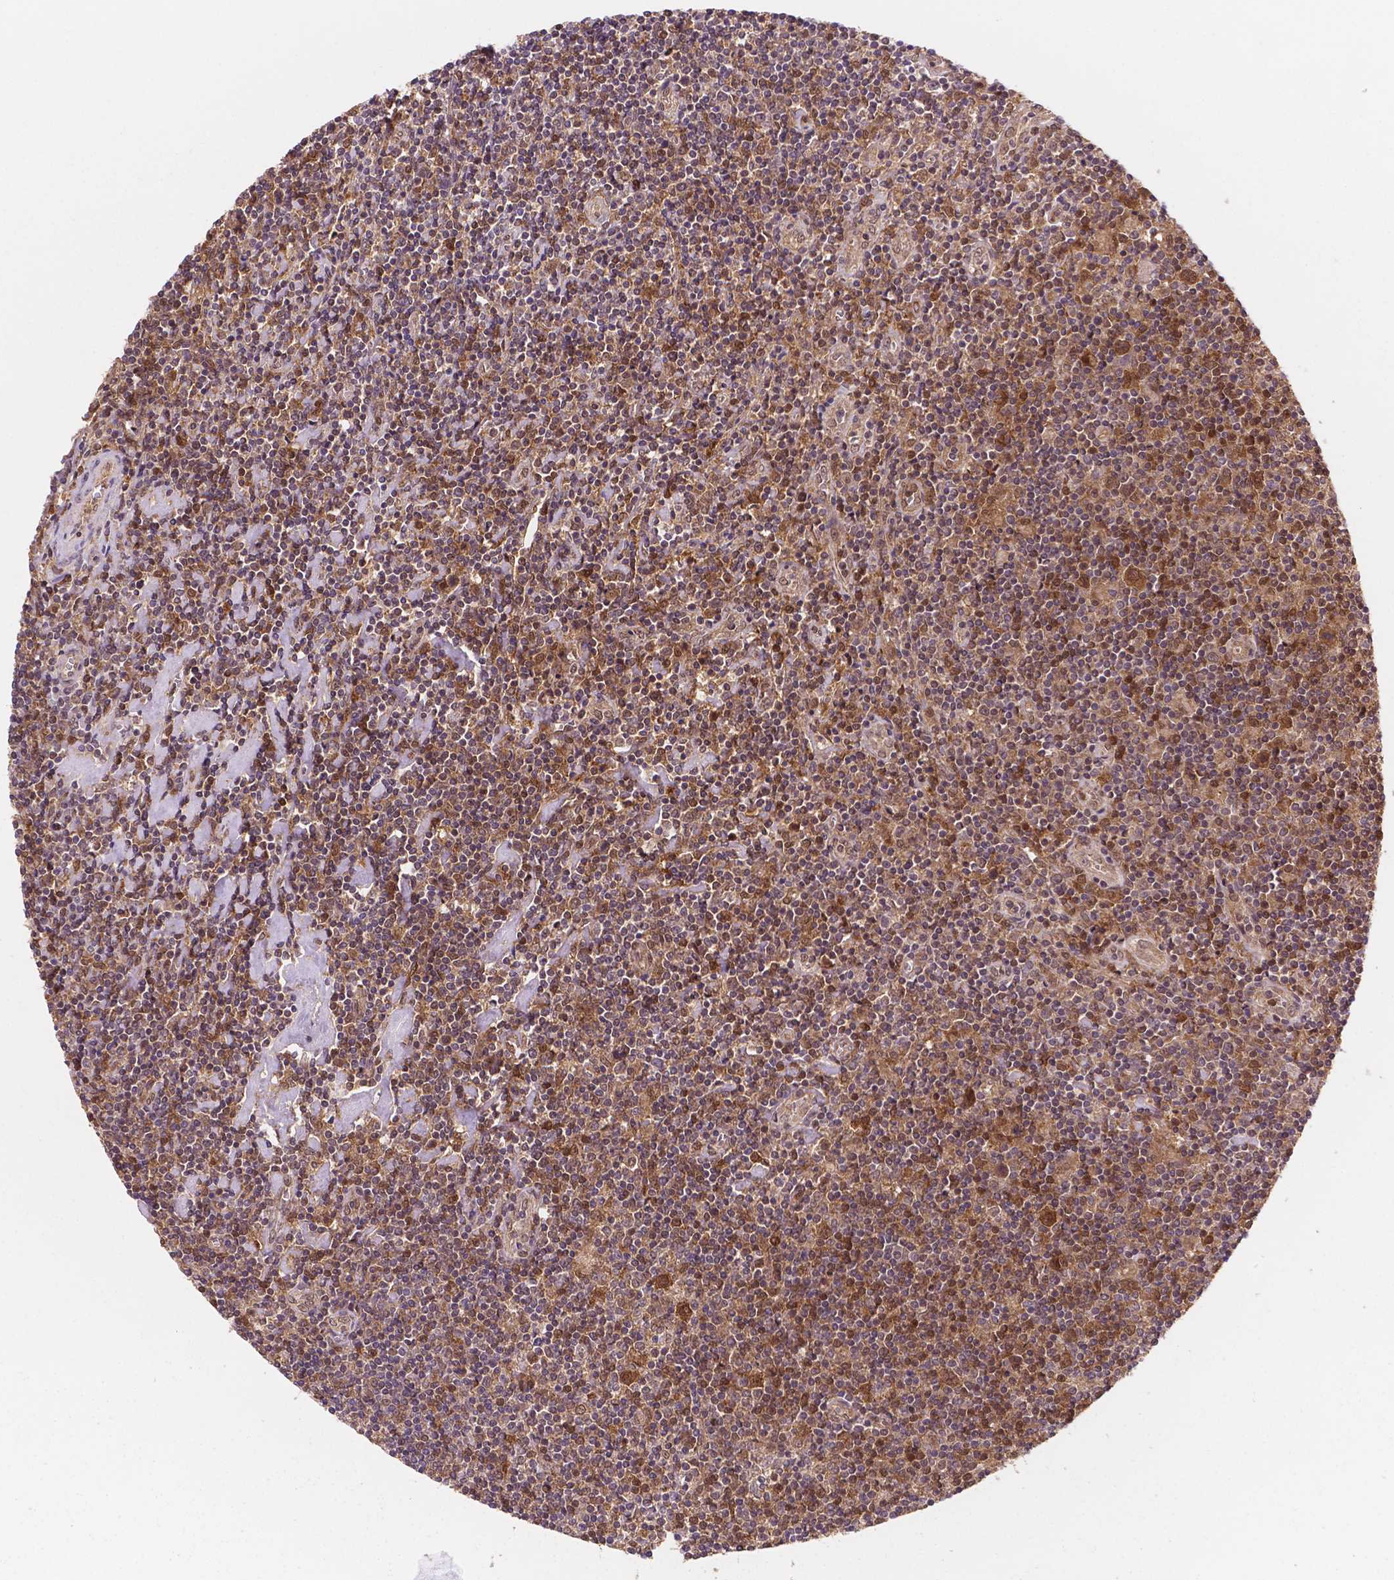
{"staining": {"intensity": "moderate", "quantity": ">75%", "location": "cytoplasmic/membranous,nuclear"}, "tissue": "lymphoma", "cell_type": "Tumor cells", "image_type": "cancer", "snomed": [{"axis": "morphology", "description": "Hodgkin's disease, NOS"}, {"axis": "topography", "description": "Lymph node"}], "caption": "Immunohistochemistry of lymphoma exhibits medium levels of moderate cytoplasmic/membranous and nuclear staining in about >75% of tumor cells.", "gene": "UBE2L6", "patient": {"sex": "male", "age": 40}}